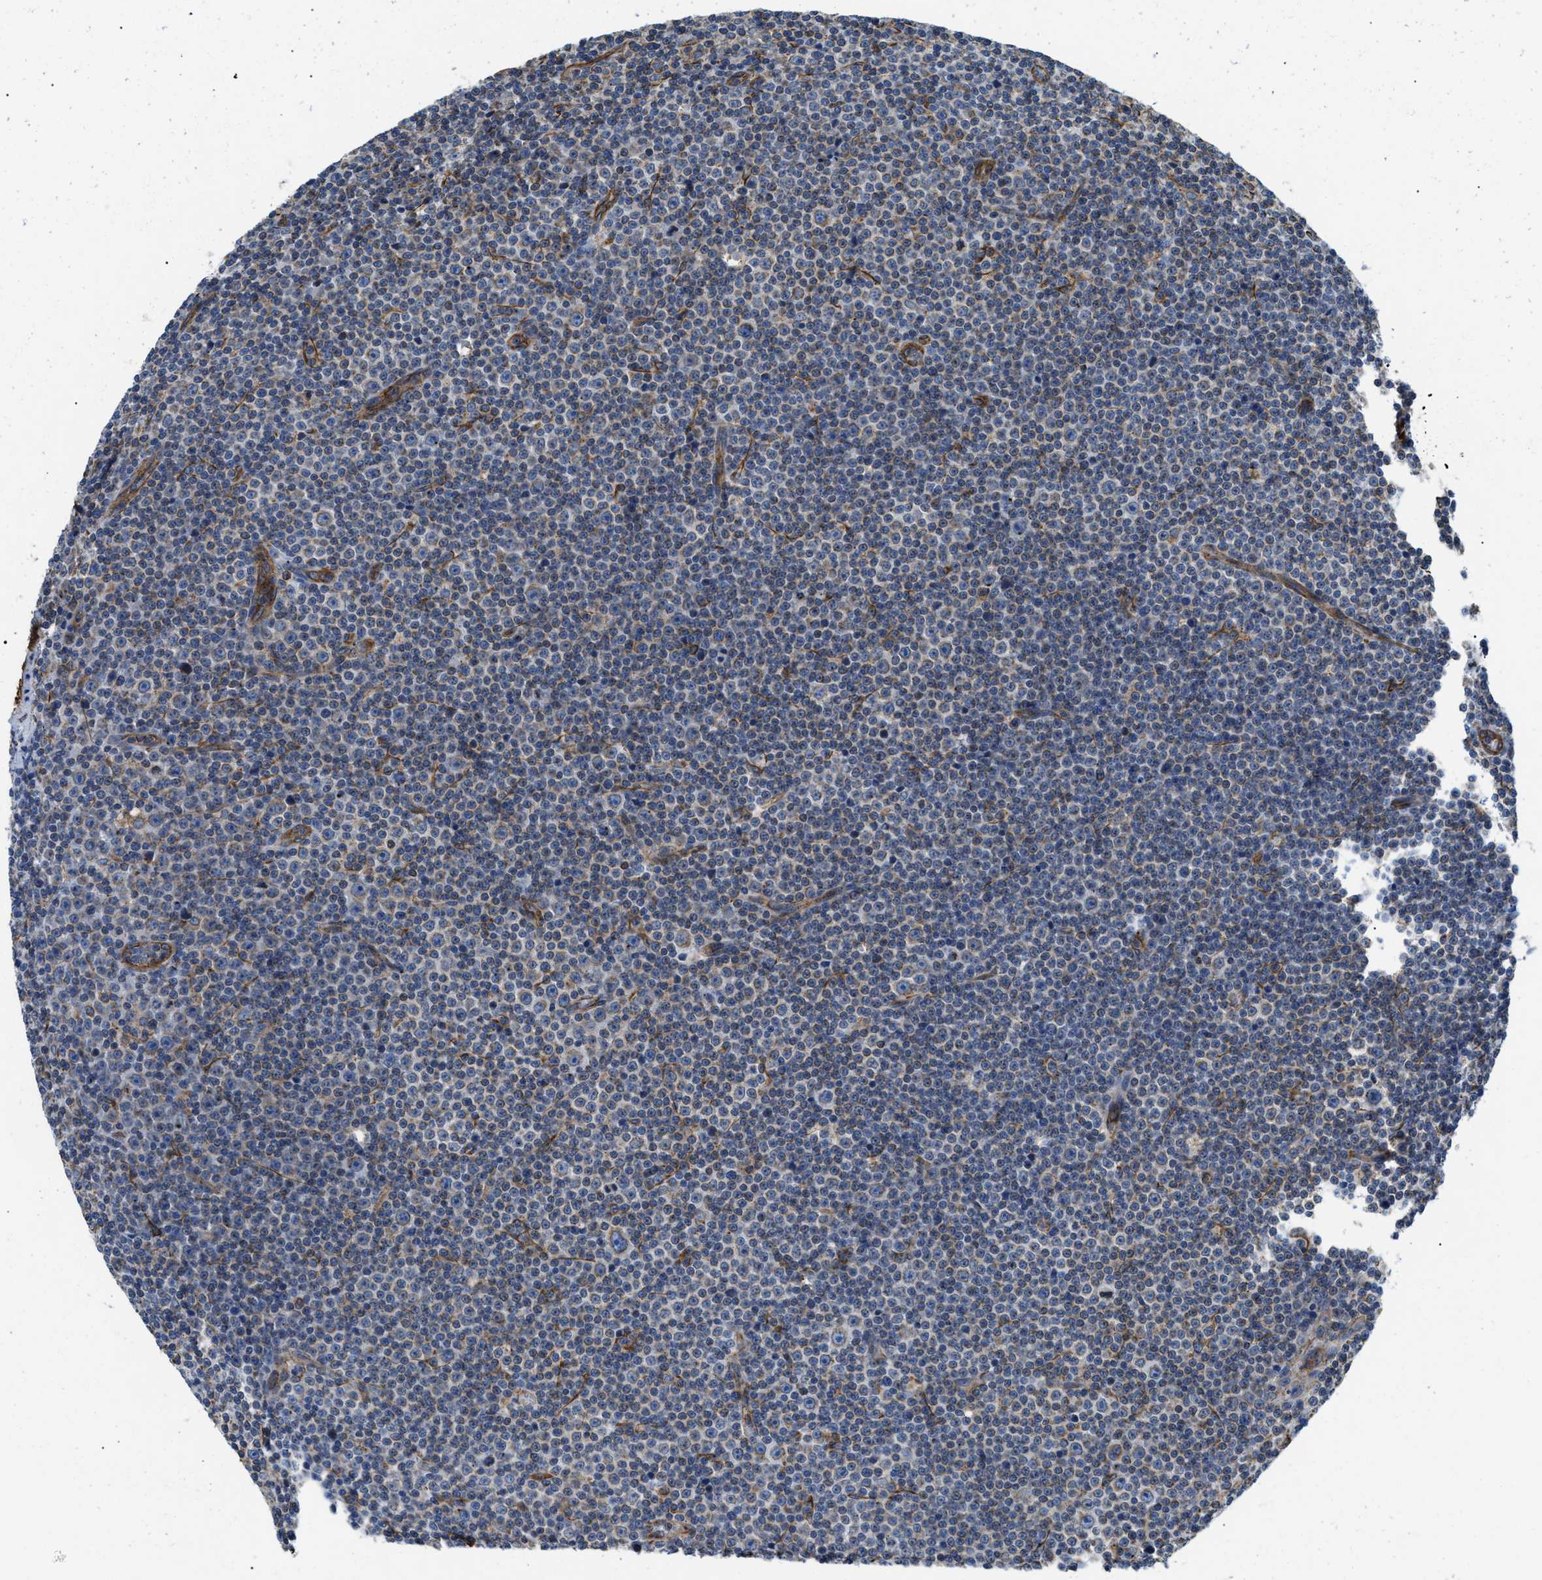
{"staining": {"intensity": "weak", "quantity": "<25%", "location": "cytoplasmic/membranous"}, "tissue": "lymphoma", "cell_type": "Tumor cells", "image_type": "cancer", "snomed": [{"axis": "morphology", "description": "Malignant lymphoma, non-Hodgkin's type, Low grade"}, {"axis": "topography", "description": "Lymph node"}], "caption": "DAB immunohistochemical staining of malignant lymphoma, non-Hodgkin's type (low-grade) demonstrates no significant expression in tumor cells. The staining is performed using DAB brown chromogen with nuclei counter-stained in using hematoxylin.", "gene": "HSD17B12", "patient": {"sex": "female", "age": 67}}